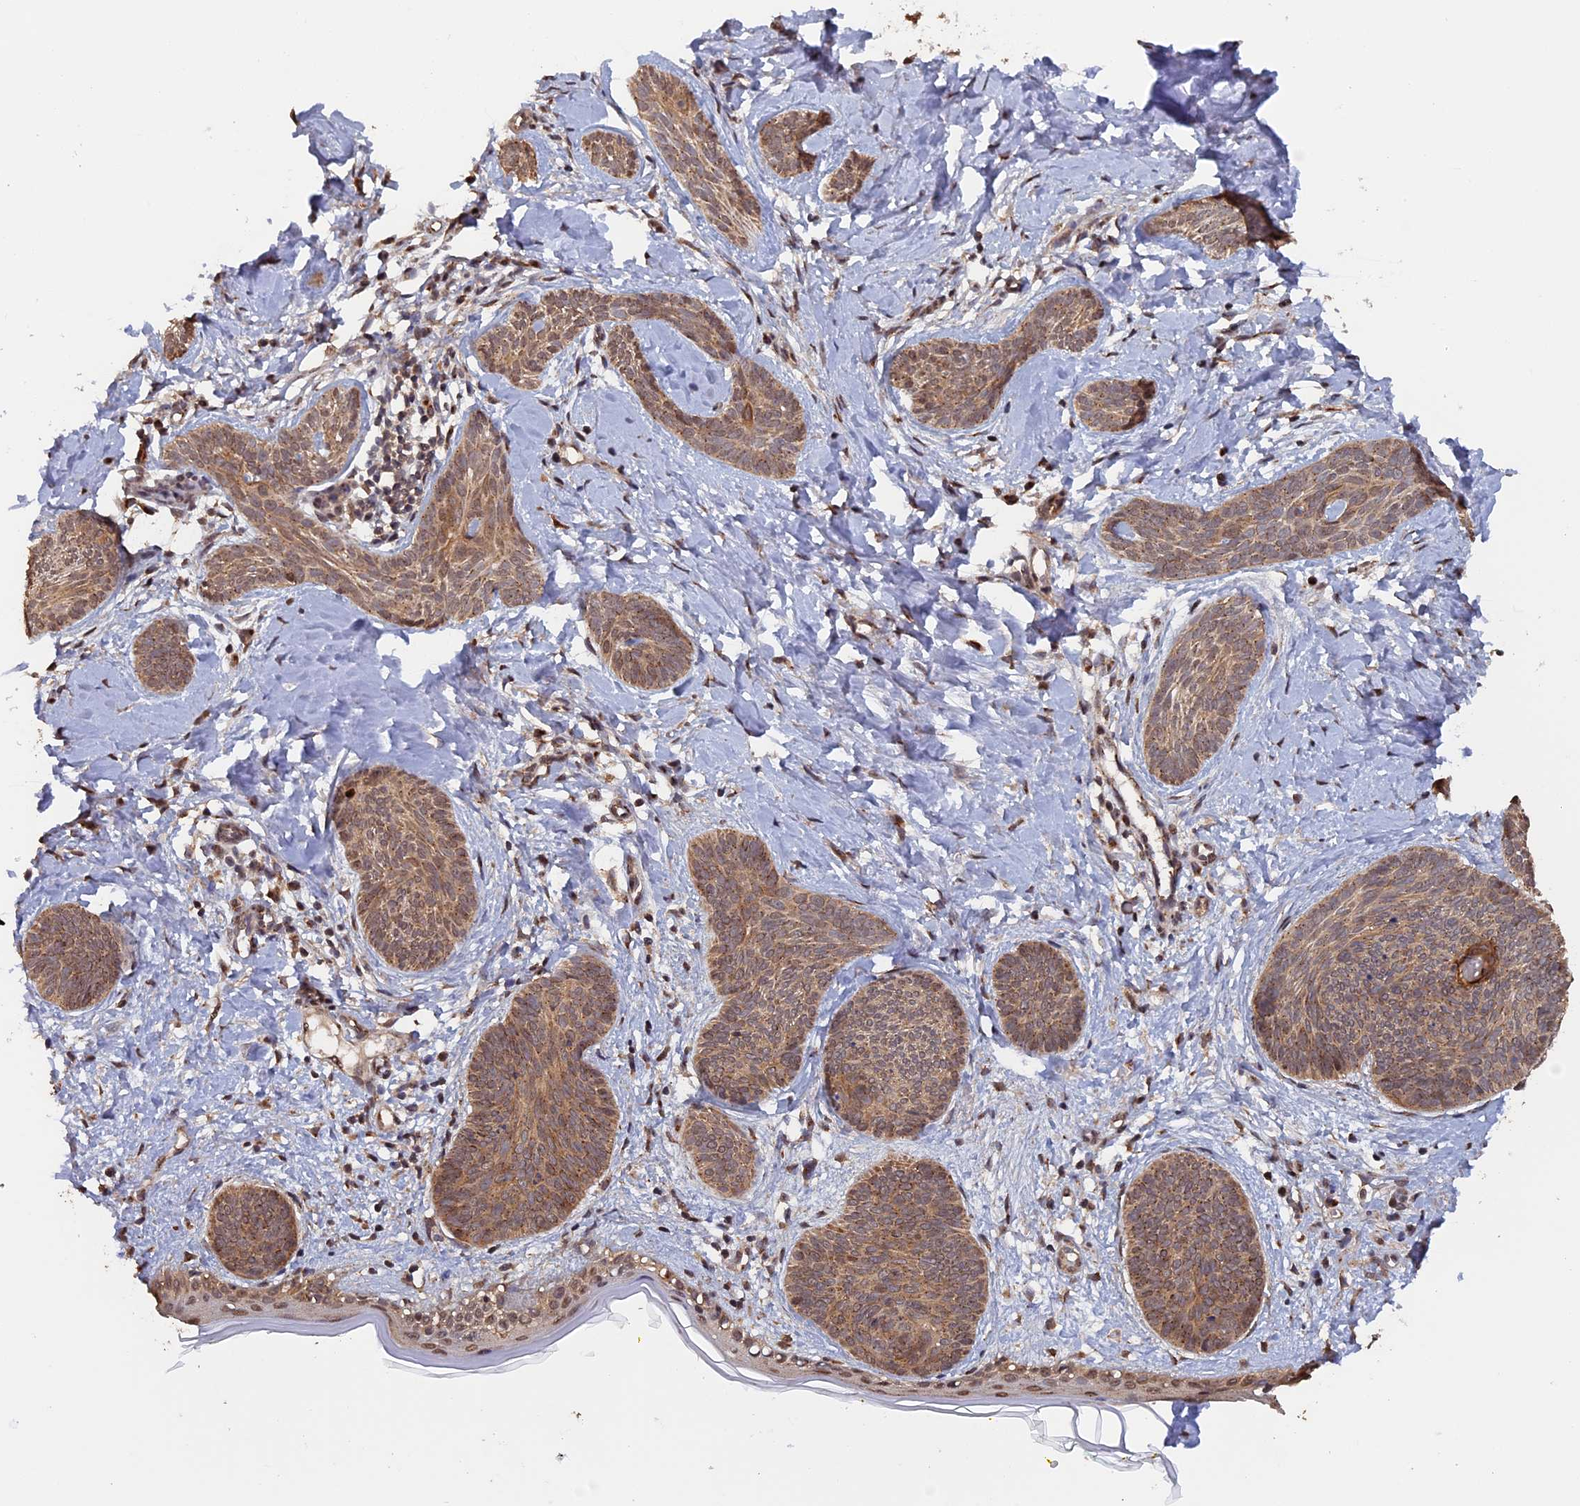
{"staining": {"intensity": "moderate", "quantity": ">75%", "location": "cytoplasmic/membranous,nuclear"}, "tissue": "skin cancer", "cell_type": "Tumor cells", "image_type": "cancer", "snomed": [{"axis": "morphology", "description": "Basal cell carcinoma"}, {"axis": "topography", "description": "Skin"}], "caption": "Immunohistochemical staining of human skin cancer displays medium levels of moderate cytoplasmic/membranous and nuclear protein expression in approximately >75% of tumor cells. (DAB IHC with brightfield microscopy, high magnification).", "gene": "PIGQ", "patient": {"sex": "female", "age": 81}}